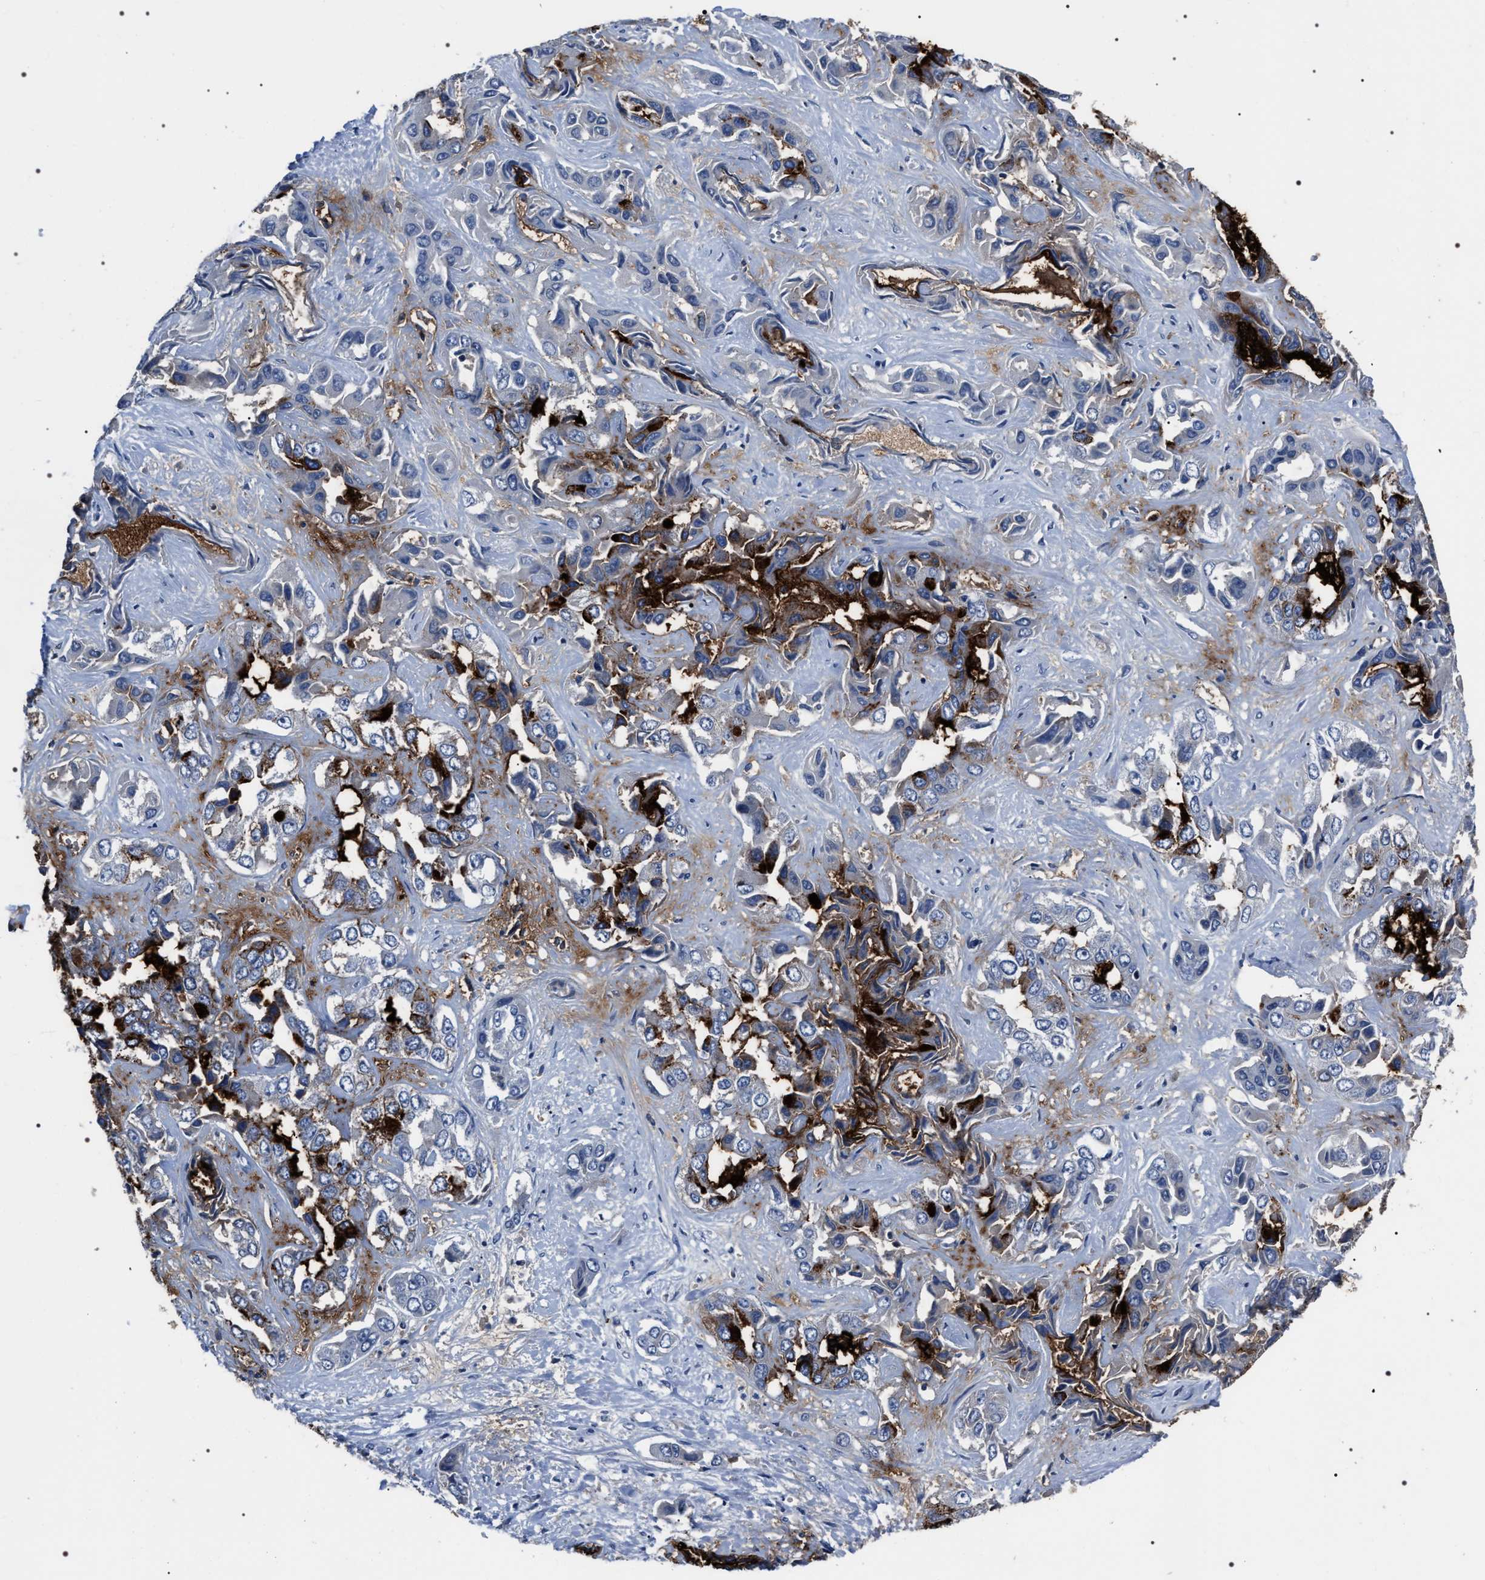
{"staining": {"intensity": "moderate", "quantity": "25%-75%", "location": "cytoplasmic/membranous"}, "tissue": "liver cancer", "cell_type": "Tumor cells", "image_type": "cancer", "snomed": [{"axis": "morphology", "description": "Cholangiocarcinoma"}, {"axis": "topography", "description": "Liver"}], "caption": "Protein expression analysis of liver cholangiocarcinoma reveals moderate cytoplasmic/membranous positivity in about 25%-75% of tumor cells.", "gene": "TRIM54", "patient": {"sex": "female", "age": 52}}